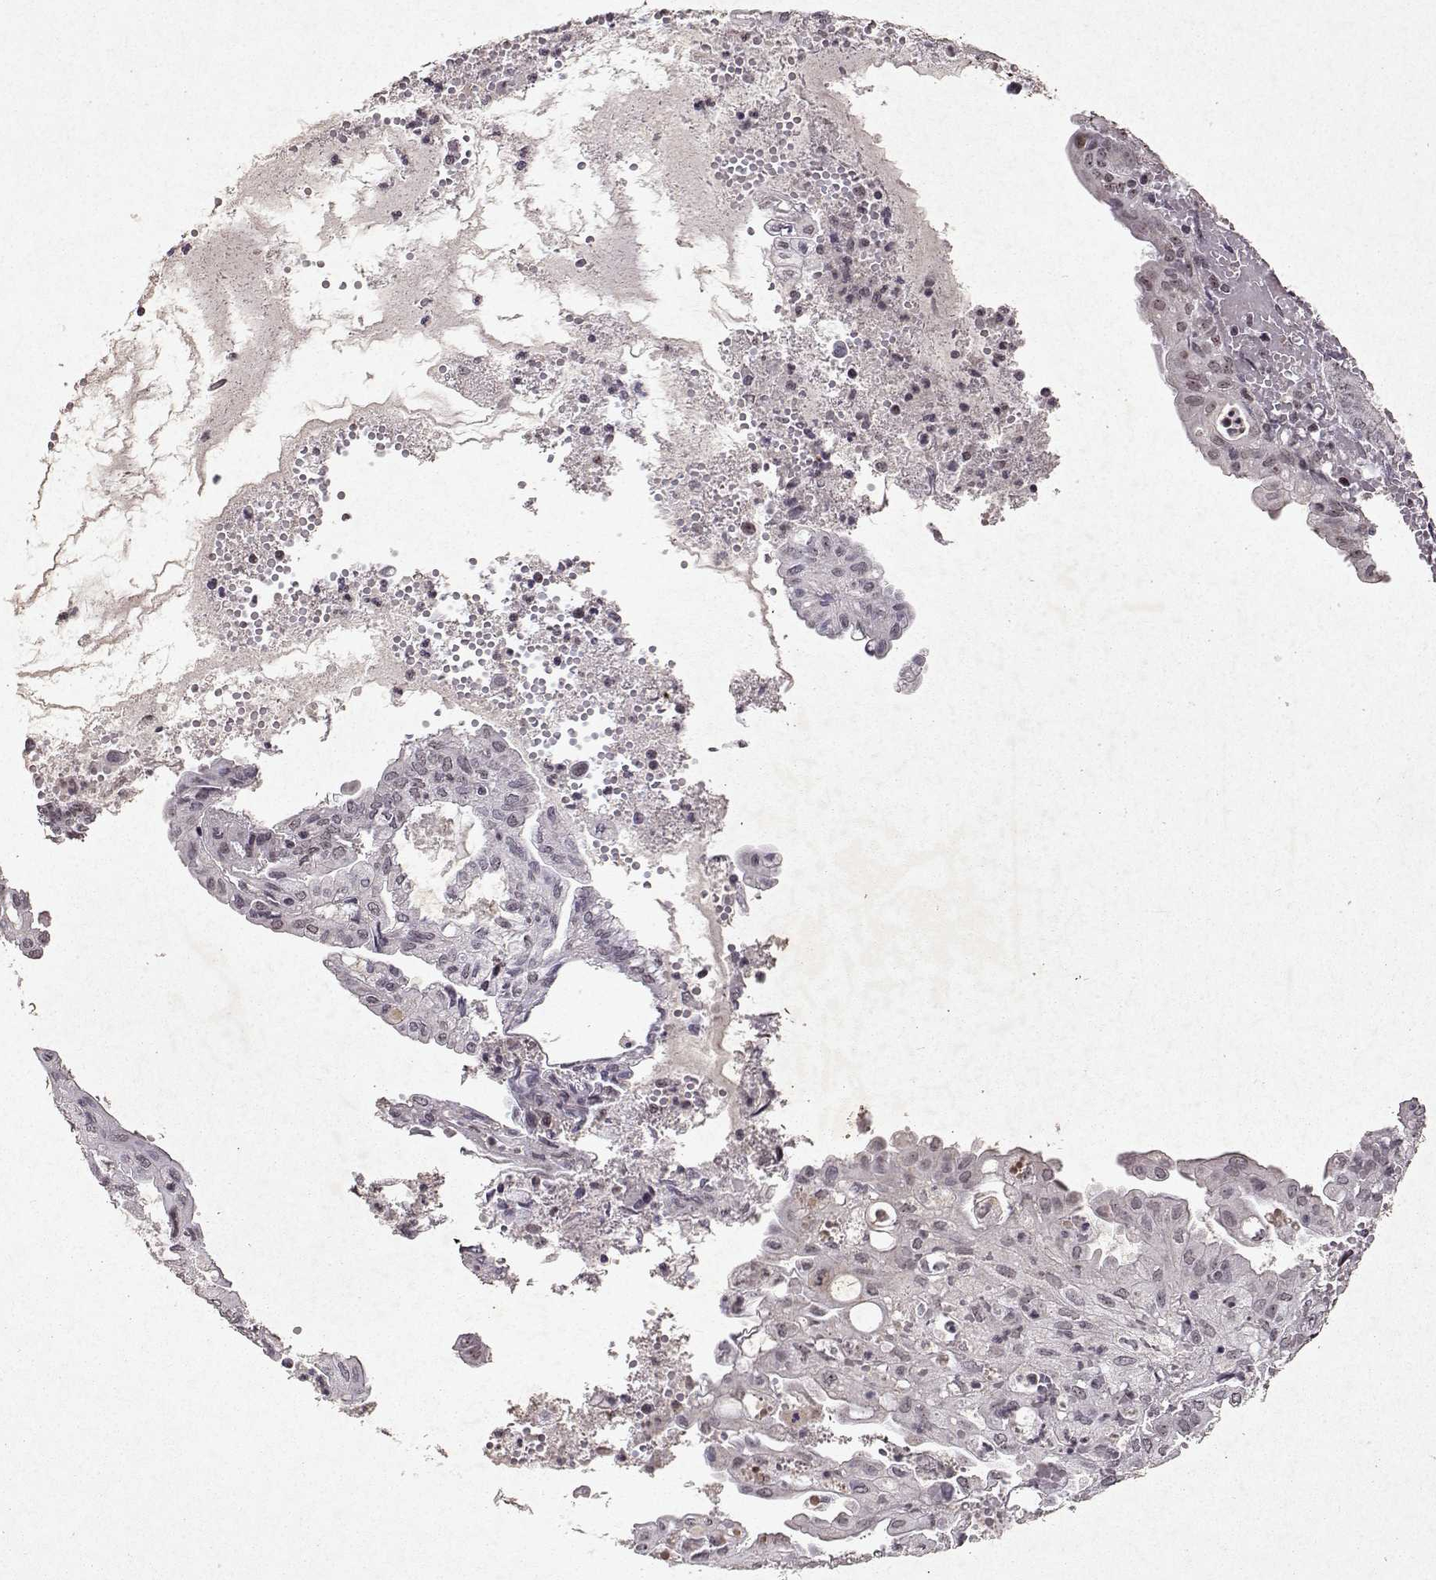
{"staining": {"intensity": "negative", "quantity": "none", "location": "none"}, "tissue": "endometrial cancer", "cell_type": "Tumor cells", "image_type": "cancer", "snomed": [{"axis": "morphology", "description": "Adenocarcinoma, NOS"}, {"axis": "topography", "description": "Endometrium"}], "caption": "IHC micrograph of neoplastic tissue: human adenocarcinoma (endometrial) stained with DAB (3,3'-diaminobenzidine) exhibits no significant protein expression in tumor cells. Brightfield microscopy of immunohistochemistry (IHC) stained with DAB (3,3'-diaminobenzidine) (brown) and hematoxylin (blue), captured at high magnification.", "gene": "DDX56", "patient": {"sex": "female", "age": 68}}